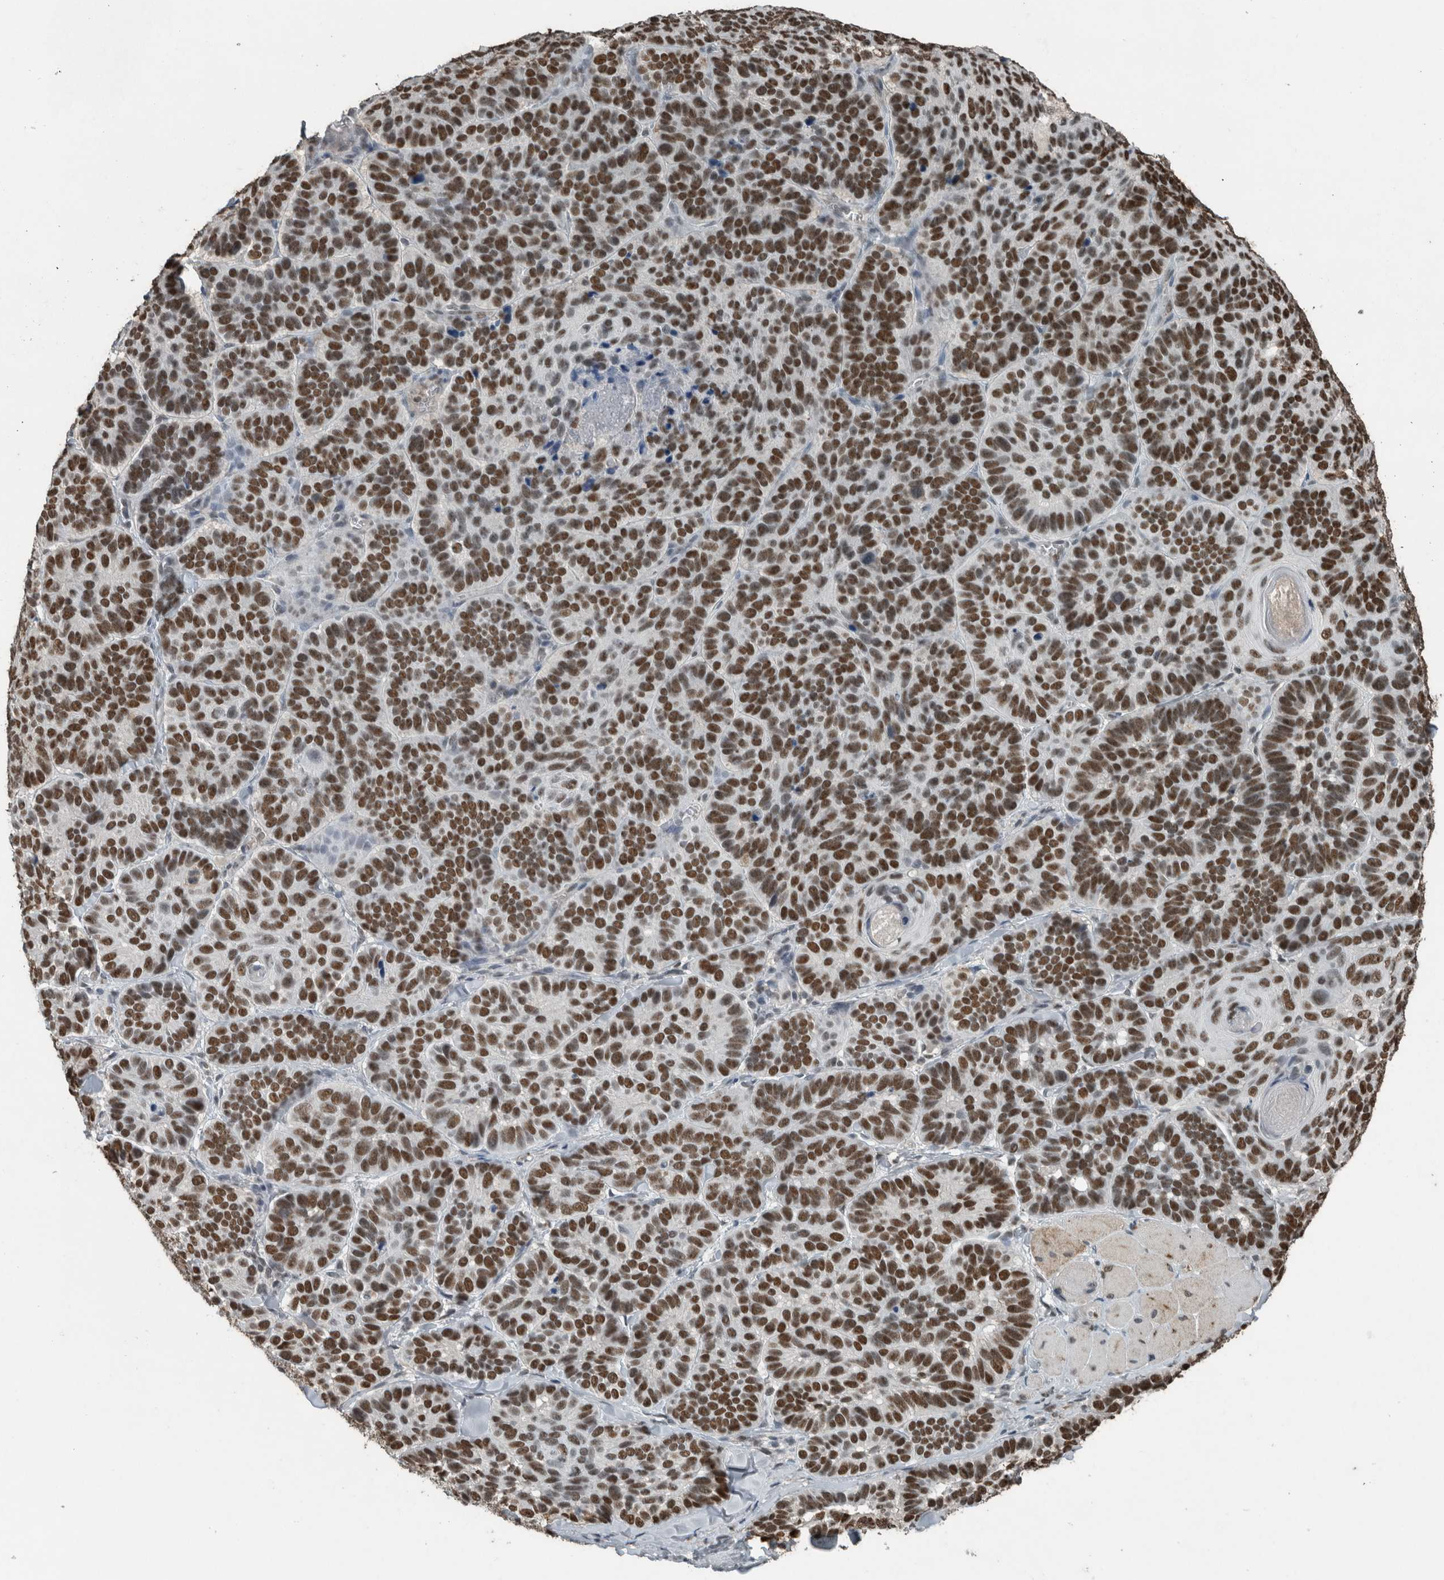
{"staining": {"intensity": "strong", "quantity": ">75%", "location": "nuclear"}, "tissue": "skin cancer", "cell_type": "Tumor cells", "image_type": "cancer", "snomed": [{"axis": "morphology", "description": "Basal cell carcinoma"}, {"axis": "topography", "description": "Skin"}], "caption": "This photomicrograph exhibits immunohistochemistry (IHC) staining of human skin cancer, with high strong nuclear positivity in approximately >75% of tumor cells.", "gene": "ZNF24", "patient": {"sex": "male", "age": 62}}